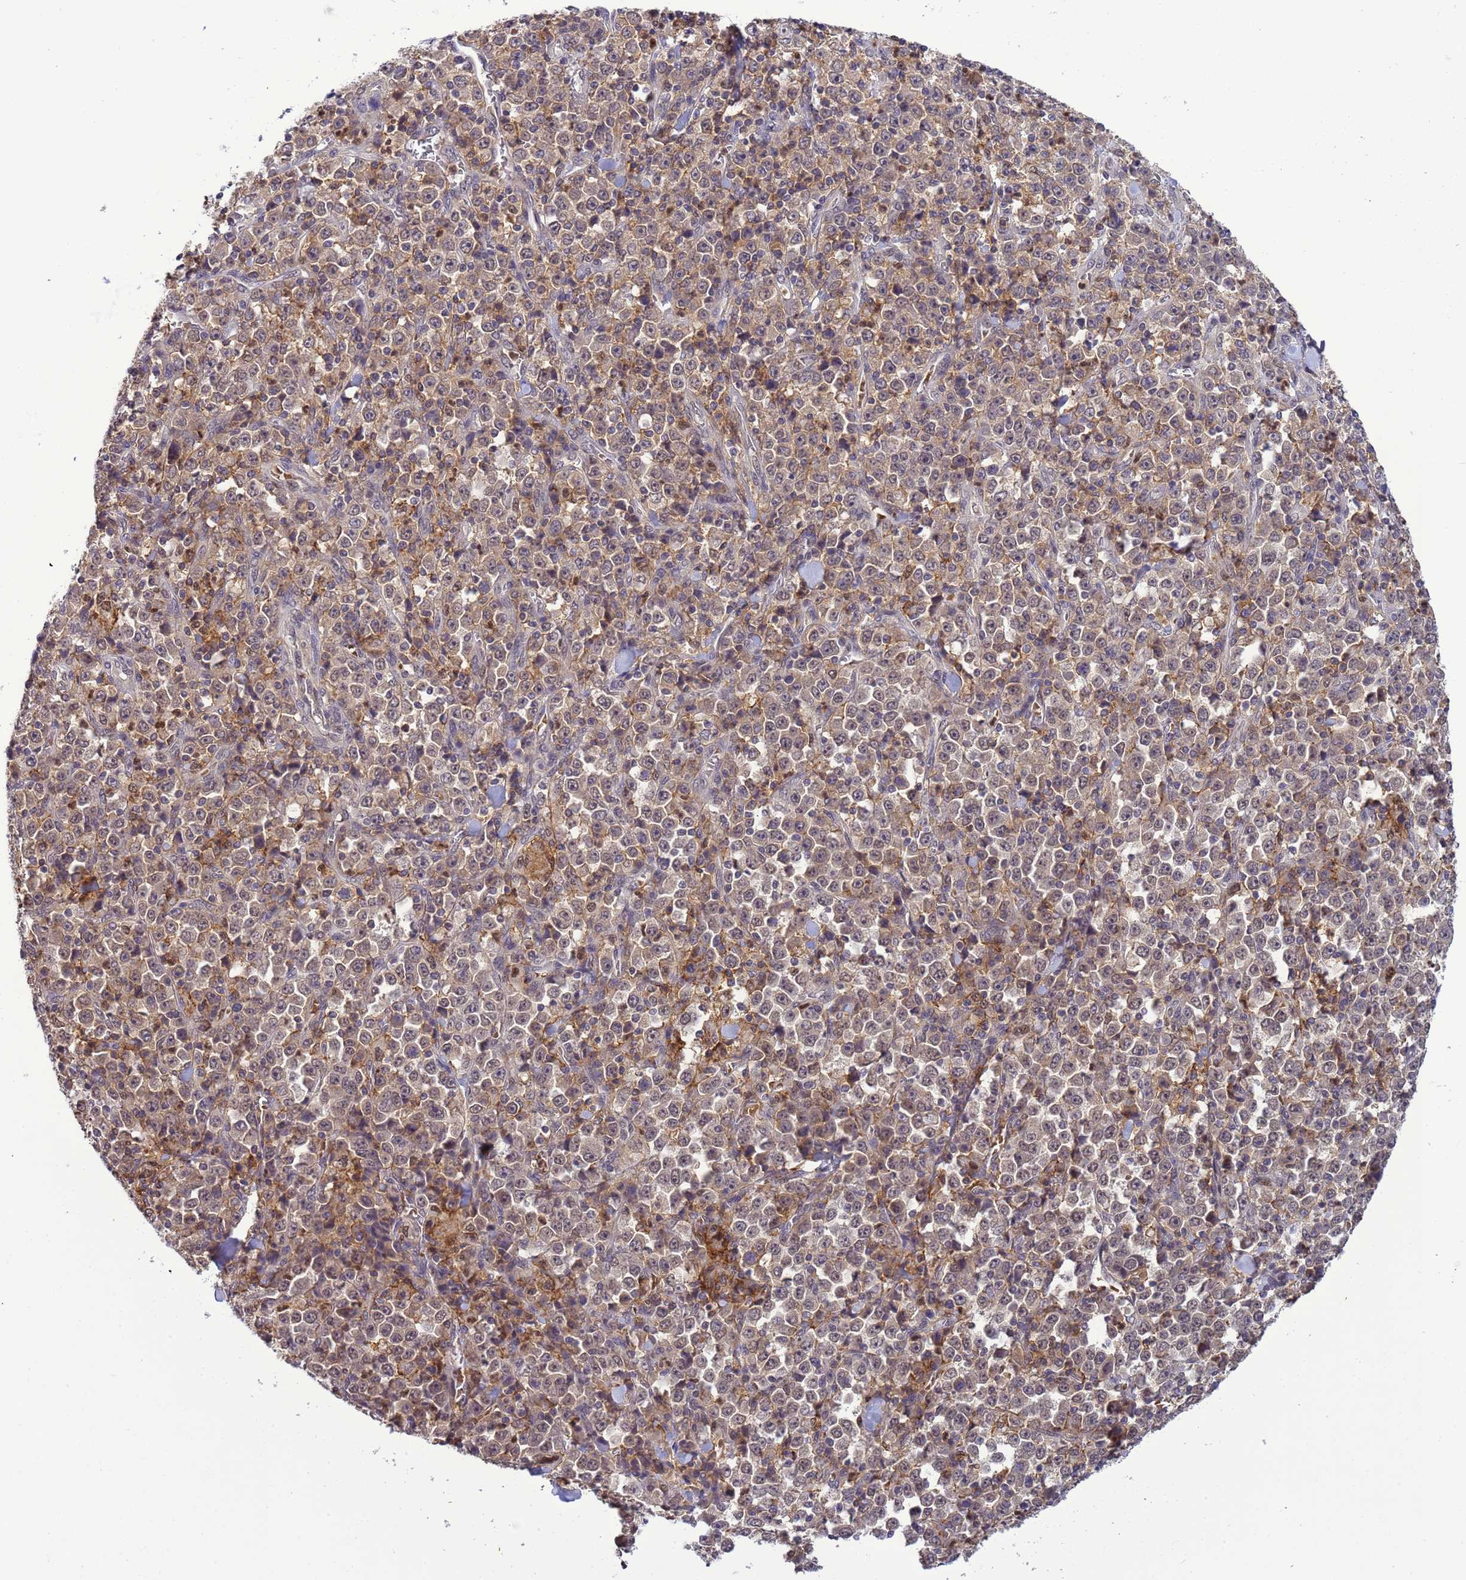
{"staining": {"intensity": "weak", "quantity": "25%-75%", "location": "nuclear"}, "tissue": "stomach cancer", "cell_type": "Tumor cells", "image_type": "cancer", "snomed": [{"axis": "morphology", "description": "Normal tissue, NOS"}, {"axis": "morphology", "description": "Adenocarcinoma, NOS"}, {"axis": "topography", "description": "Stomach, upper"}, {"axis": "topography", "description": "Stomach"}], "caption": "Adenocarcinoma (stomach) stained for a protein displays weak nuclear positivity in tumor cells.", "gene": "CD53", "patient": {"sex": "male", "age": 59}}